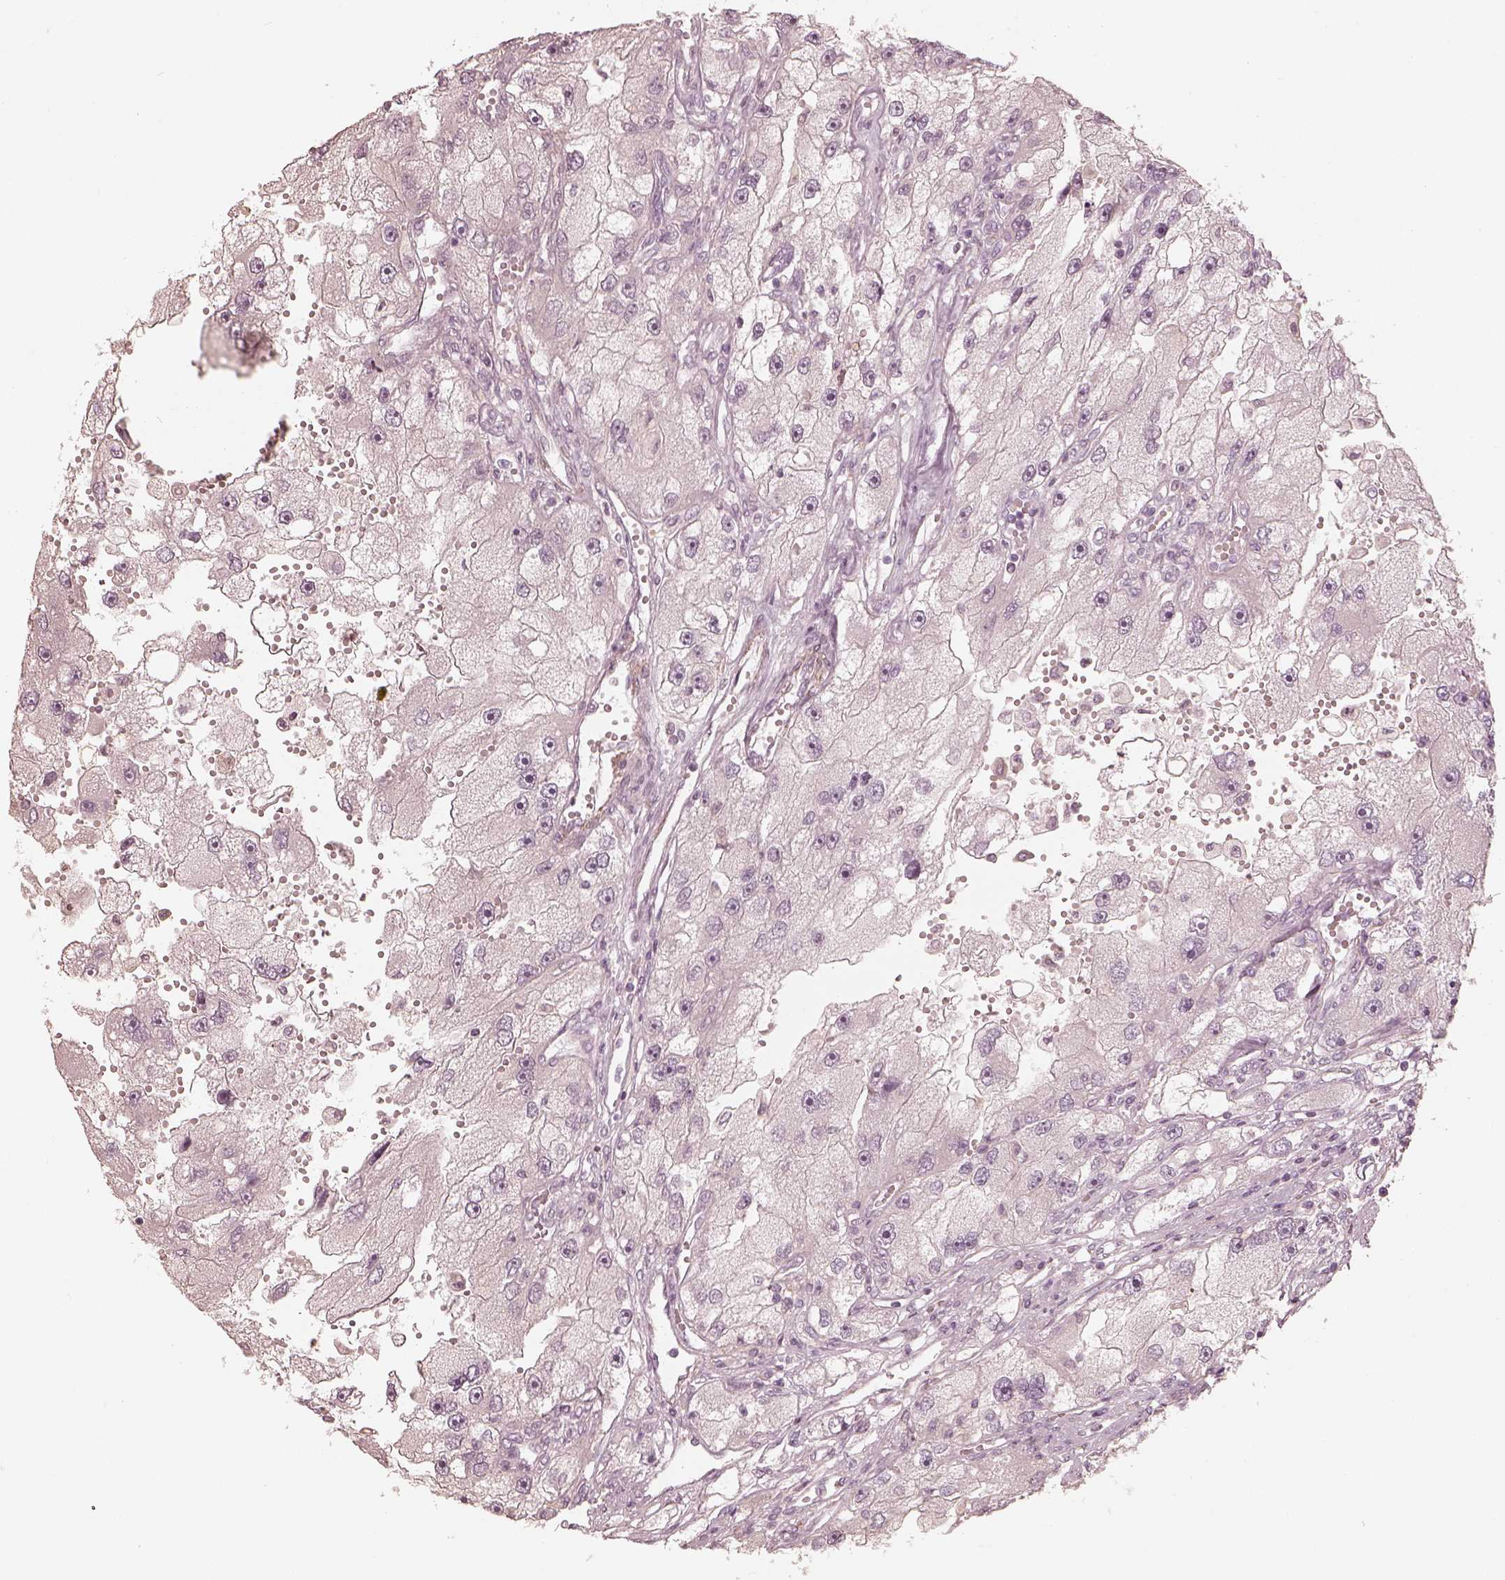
{"staining": {"intensity": "negative", "quantity": "none", "location": "none"}, "tissue": "renal cancer", "cell_type": "Tumor cells", "image_type": "cancer", "snomed": [{"axis": "morphology", "description": "Adenocarcinoma, NOS"}, {"axis": "topography", "description": "Kidney"}], "caption": "Tumor cells show no significant protein positivity in renal cancer (adenocarcinoma).", "gene": "KCNJ9", "patient": {"sex": "male", "age": 63}}